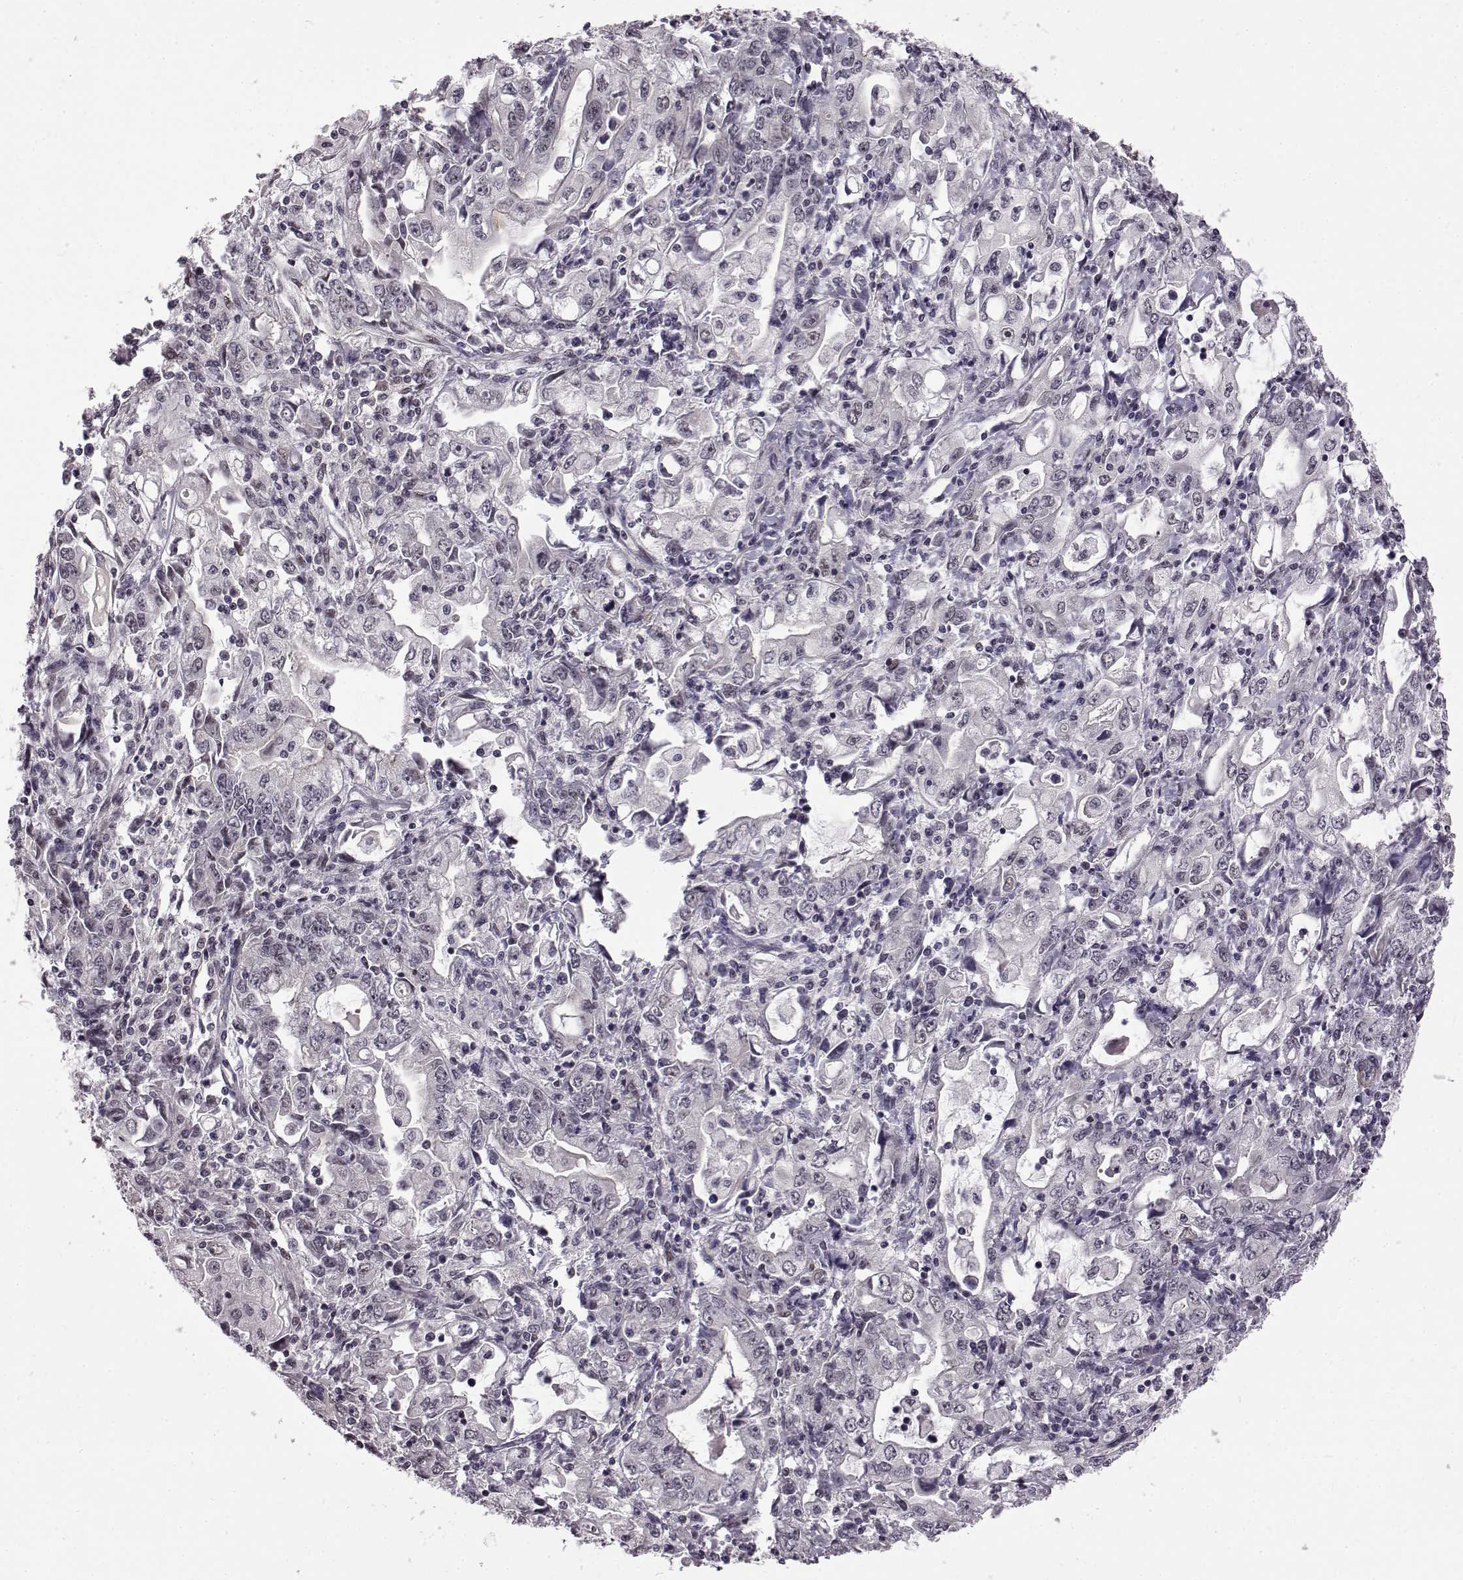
{"staining": {"intensity": "negative", "quantity": "none", "location": "none"}, "tissue": "stomach cancer", "cell_type": "Tumor cells", "image_type": "cancer", "snomed": [{"axis": "morphology", "description": "Adenocarcinoma, NOS"}, {"axis": "topography", "description": "Stomach, lower"}], "caption": "DAB (3,3'-diaminobenzidine) immunohistochemical staining of adenocarcinoma (stomach) exhibits no significant staining in tumor cells. (DAB (3,3'-diaminobenzidine) immunohistochemistry (IHC), high magnification).", "gene": "SYNPO2", "patient": {"sex": "female", "age": 72}}